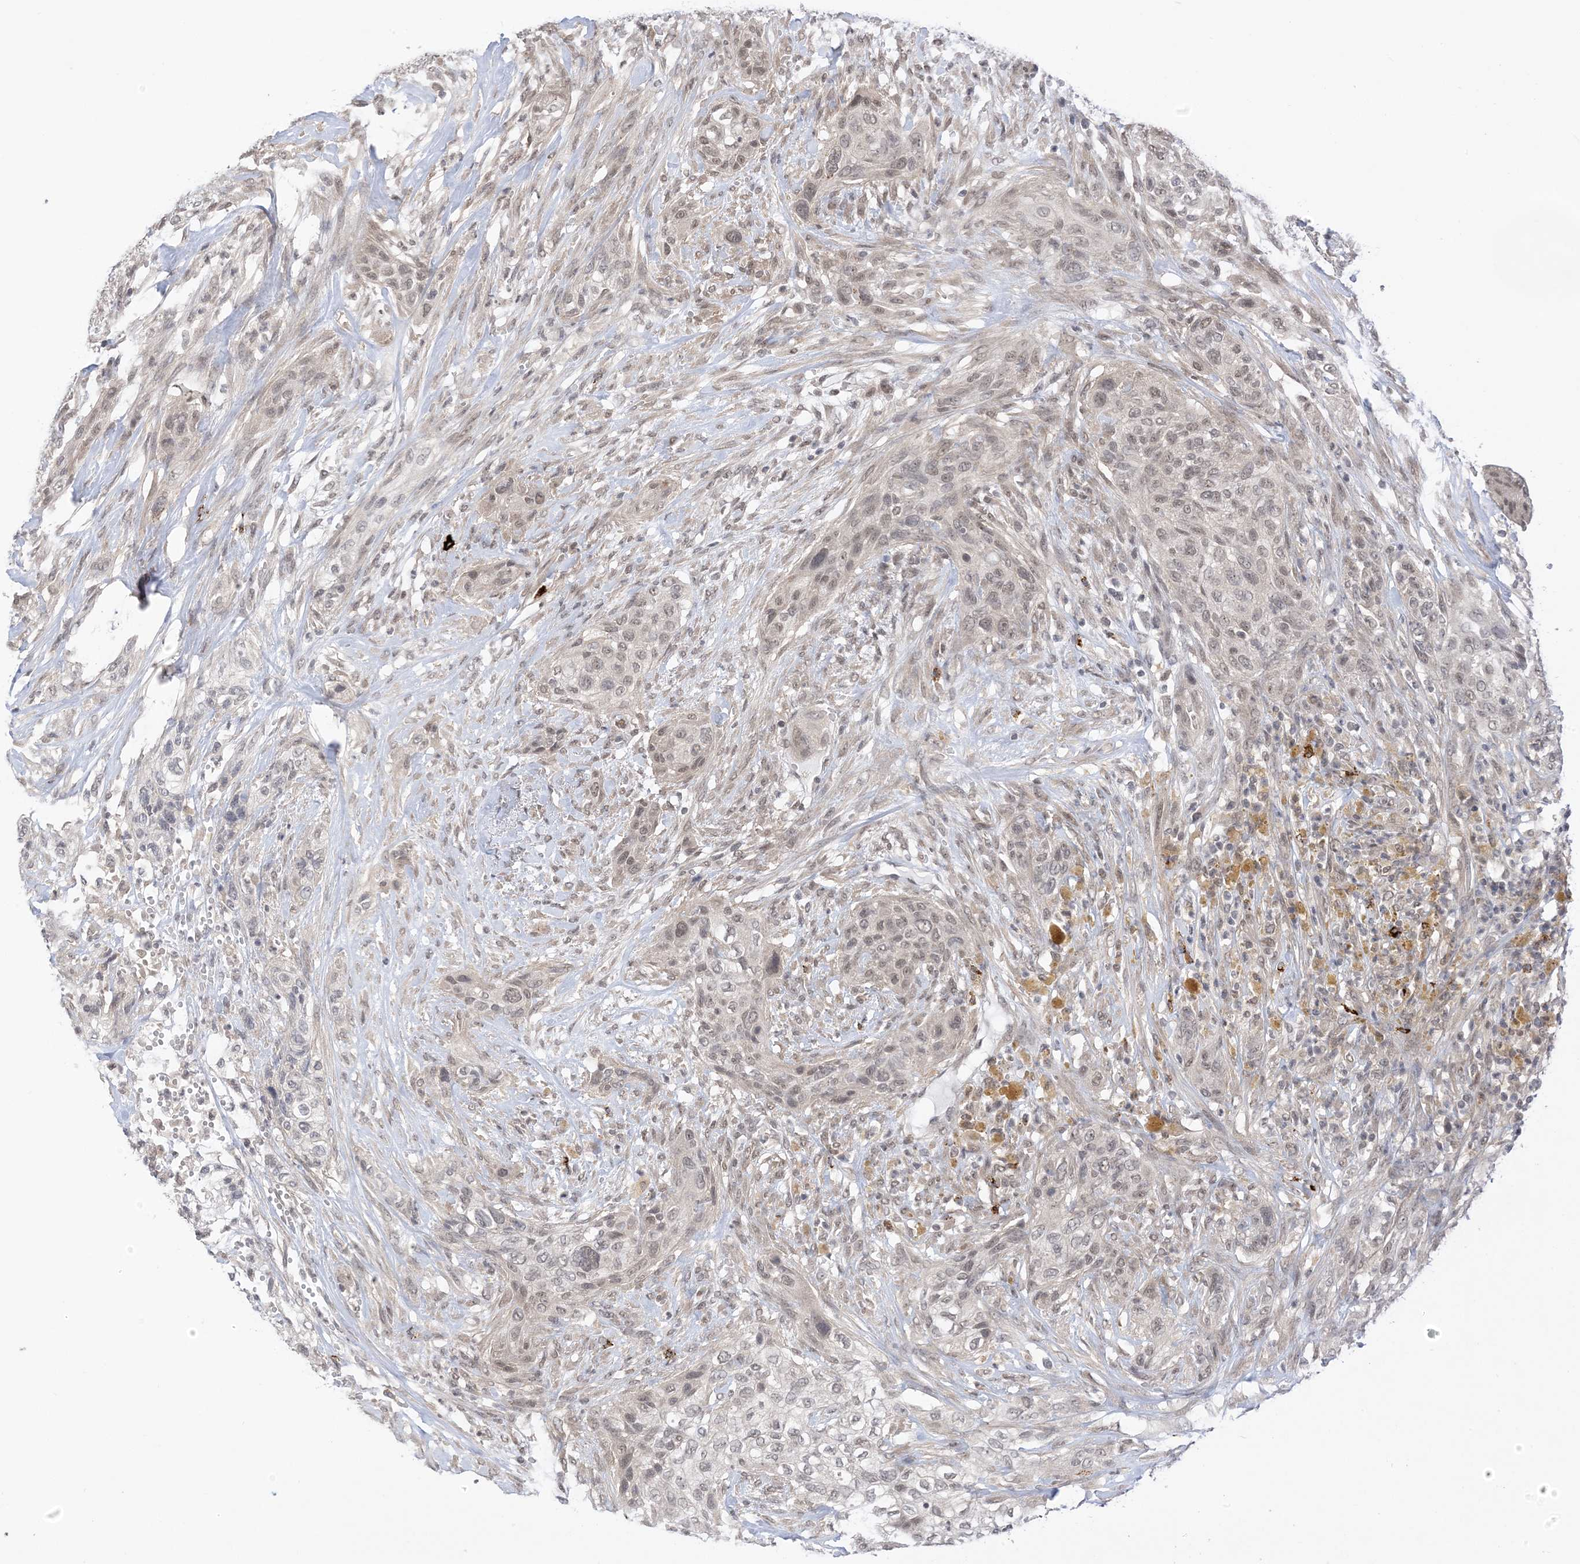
{"staining": {"intensity": "weak", "quantity": "25%-75%", "location": "nuclear"}, "tissue": "urothelial cancer", "cell_type": "Tumor cells", "image_type": "cancer", "snomed": [{"axis": "morphology", "description": "Urothelial carcinoma, High grade"}, {"axis": "topography", "description": "Urinary bladder"}], "caption": "A brown stain shows weak nuclear positivity of a protein in urothelial cancer tumor cells.", "gene": "RANBP9", "patient": {"sex": "male", "age": 35}}